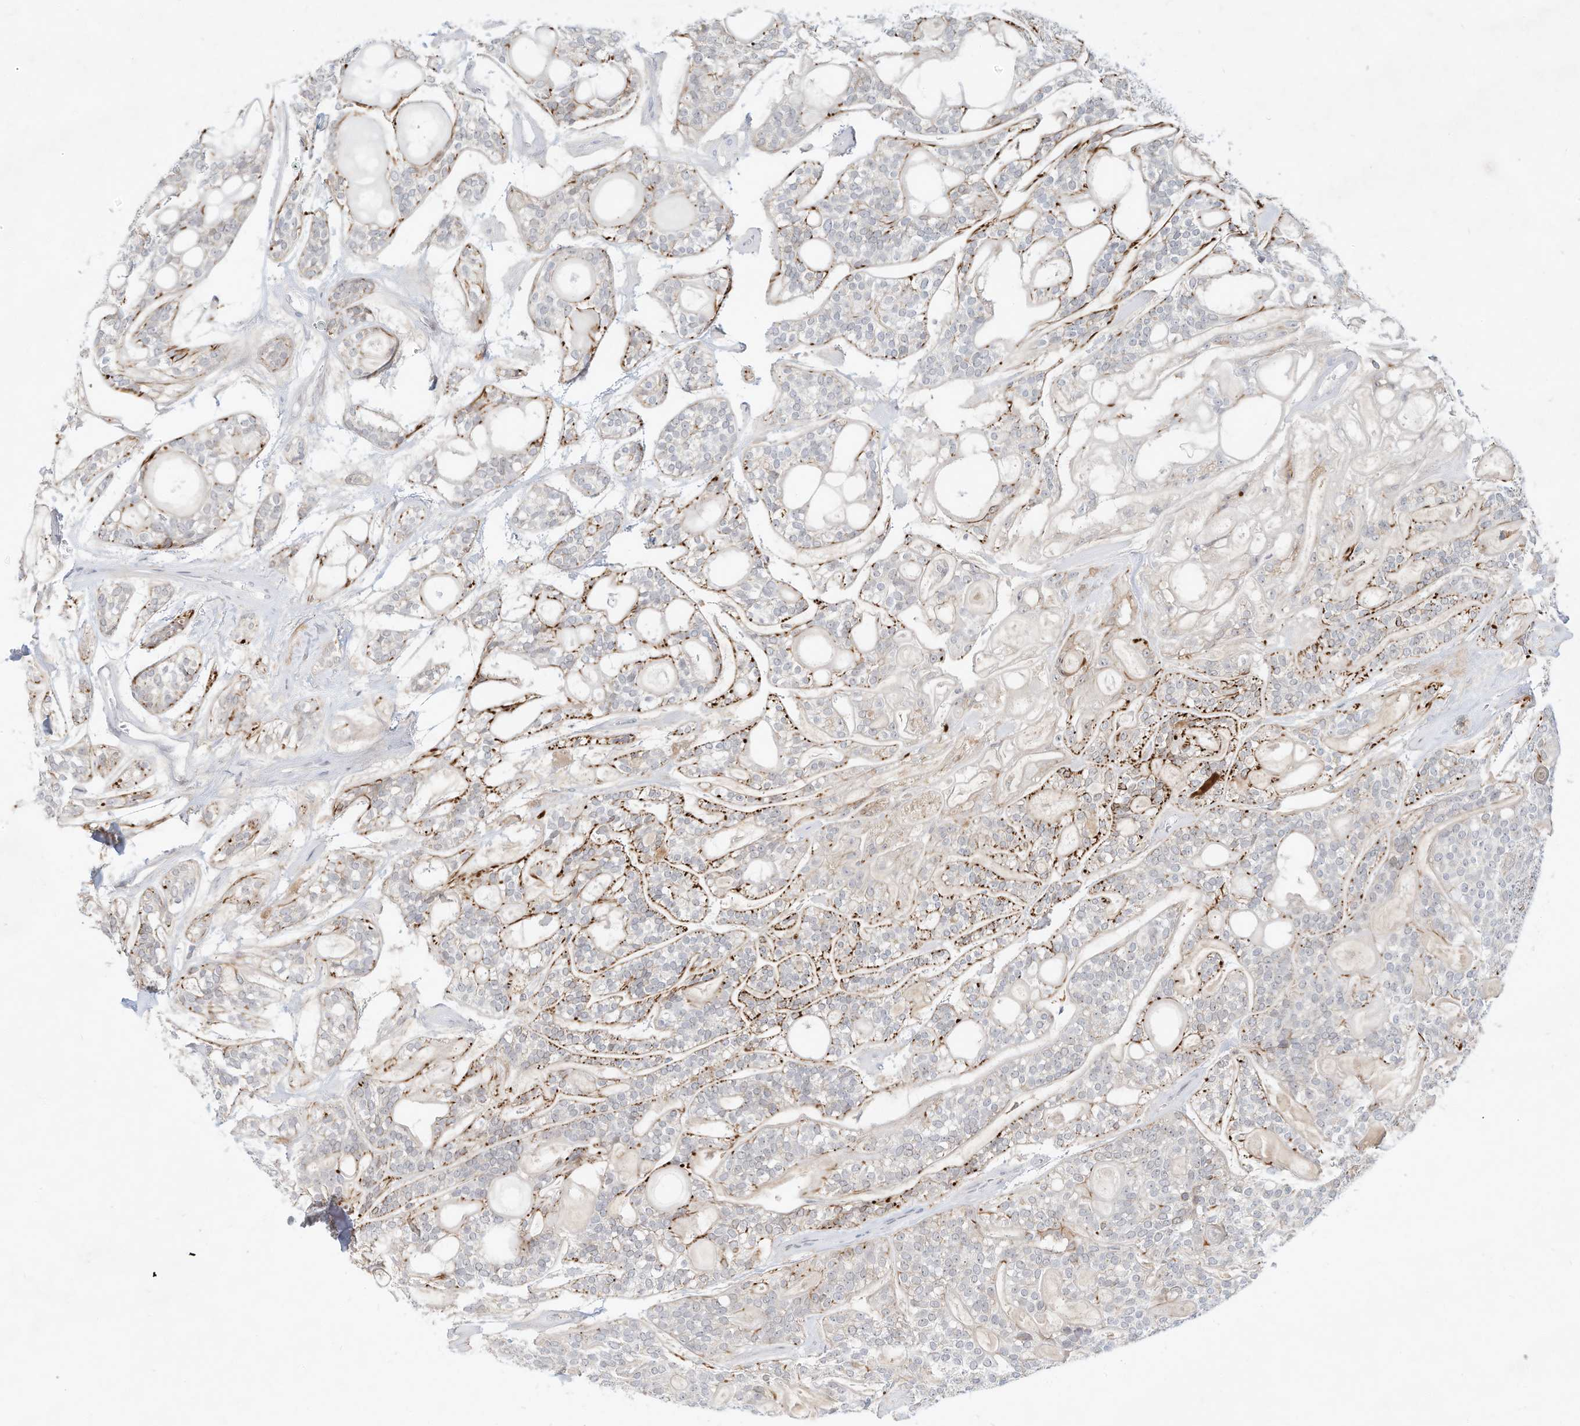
{"staining": {"intensity": "moderate", "quantity": "25%-75%", "location": "cytoplasmic/membranous"}, "tissue": "head and neck cancer", "cell_type": "Tumor cells", "image_type": "cancer", "snomed": [{"axis": "morphology", "description": "Adenocarcinoma, NOS"}, {"axis": "topography", "description": "Head-Neck"}], "caption": "DAB immunohistochemical staining of human head and neck cancer (adenocarcinoma) demonstrates moderate cytoplasmic/membranous protein staining in approximately 25%-75% of tumor cells.", "gene": "PAK6", "patient": {"sex": "male", "age": 66}}